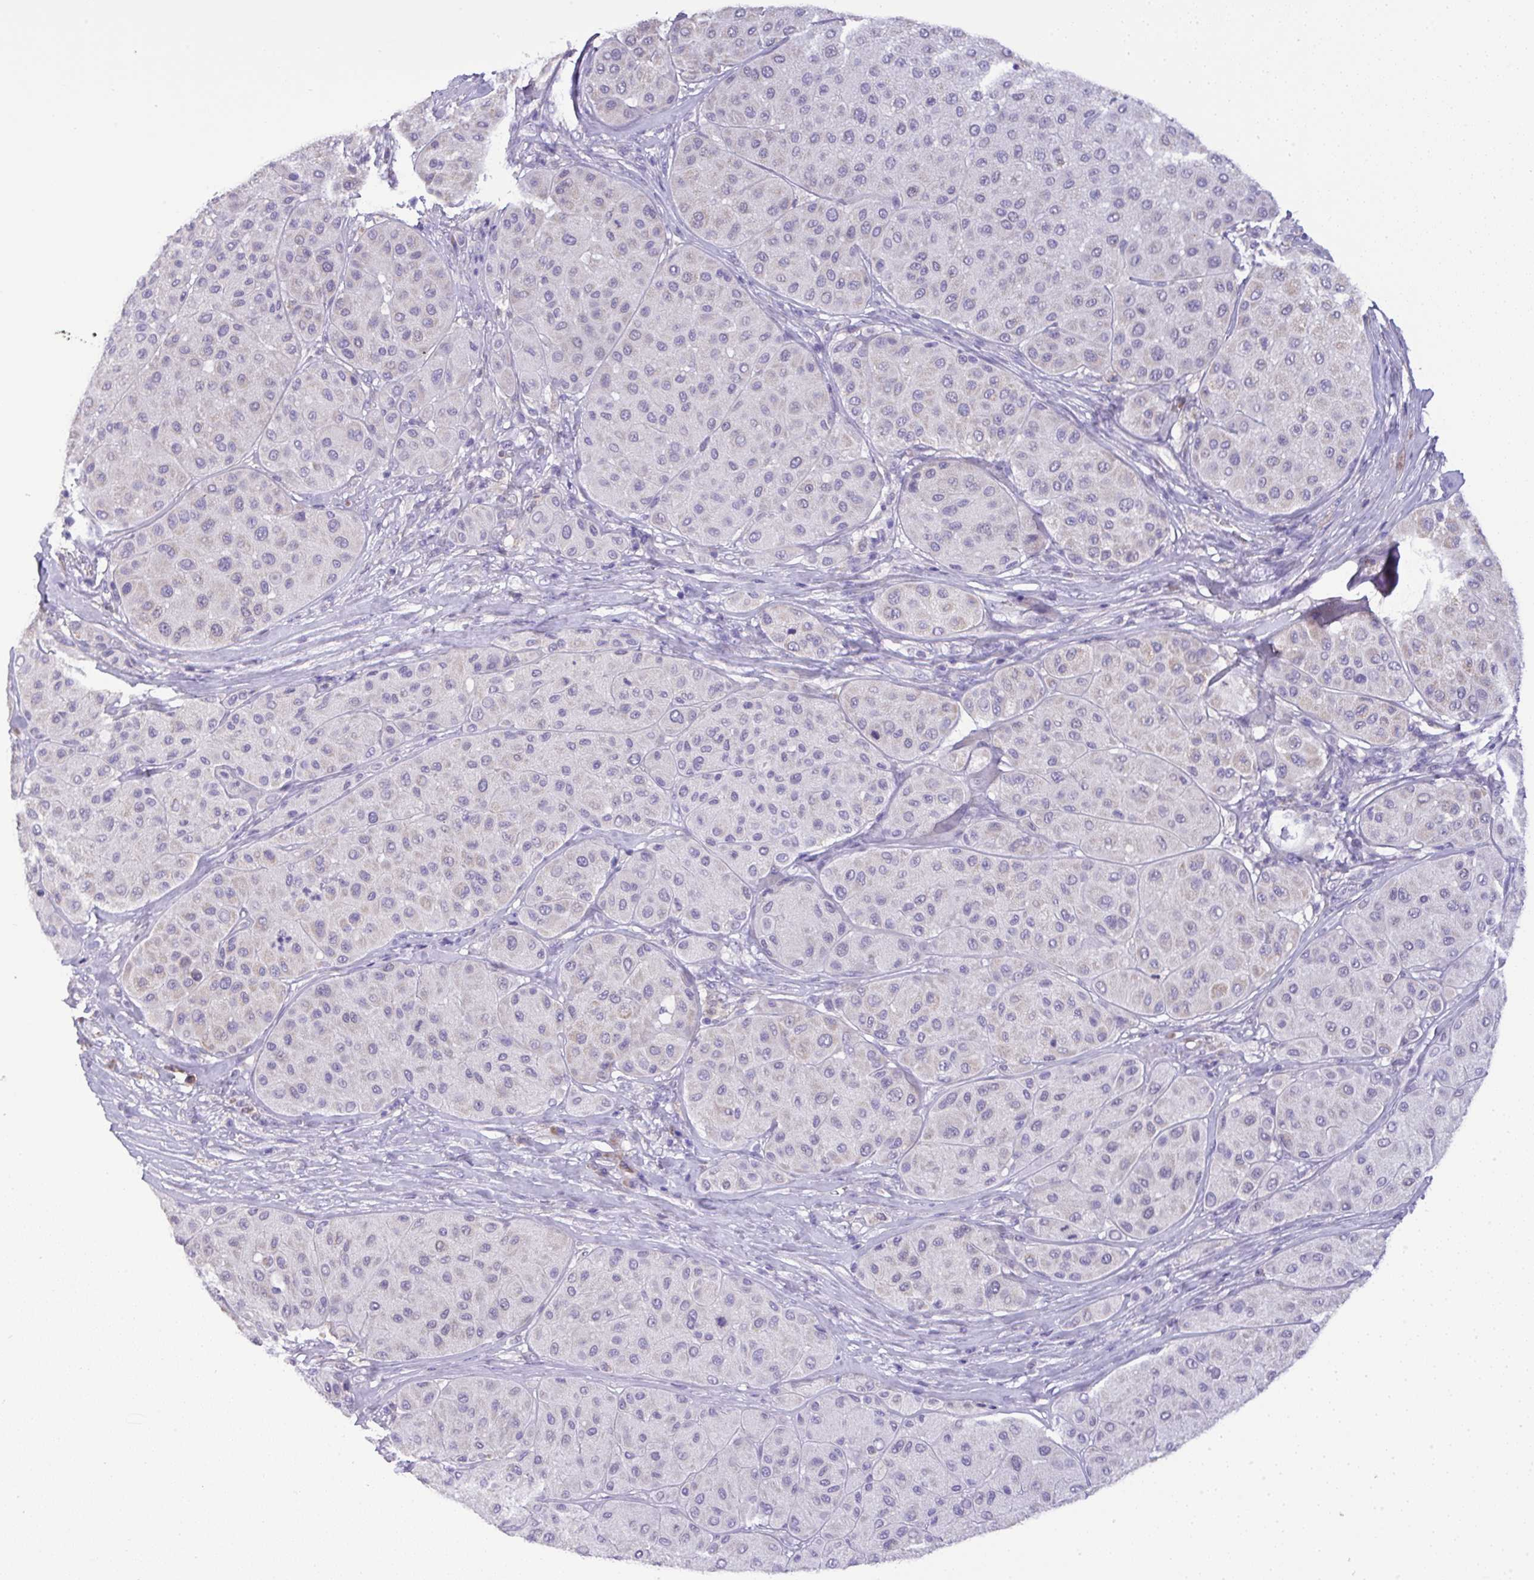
{"staining": {"intensity": "weak", "quantity": "<25%", "location": "cytoplasmic/membranous"}, "tissue": "melanoma", "cell_type": "Tumor cells", "image_type": "cancer", "snomed": [{"axis": "morphology", "description": "Malignant melanoma, Metastatic site"}, {"axis": "topography", "description": "Smooth muscle"}], "caption": "Histopathology image shows no protein staining in tumor cells of malignant melanoma (metastatic site) tissue. (Immunohistochemistry (ihc), brightfield microscopy, high magnification).", "gene": "ST8SIA2", "patient": {"sex": "male", "age": 41}}